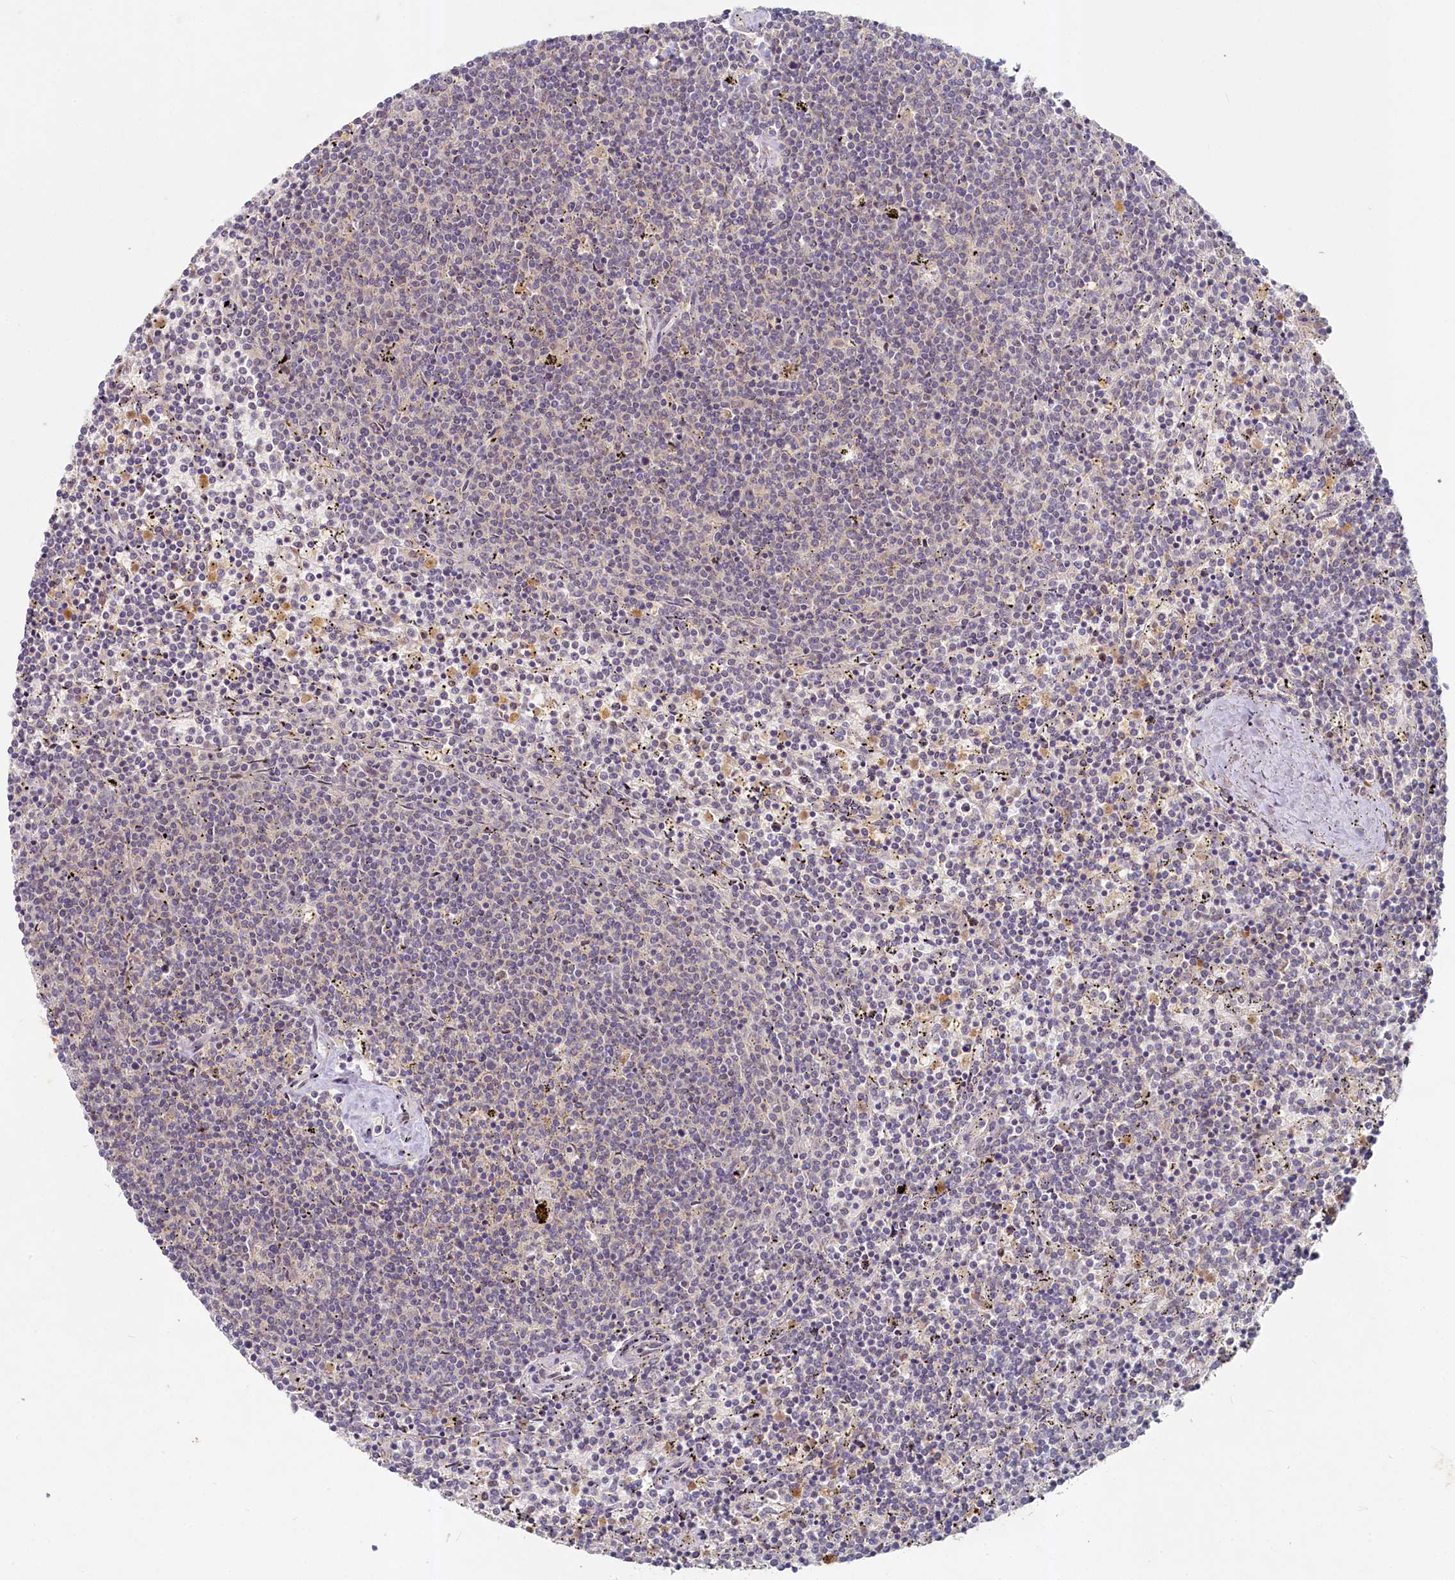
{"staining": {"intensity": "negative", "quantity": "none", "location": "none"}, "tissue": "lymphoma", "cell_type": "Tumor cells", "image_type": "cancer", "snomed": [{"axis": "morphology", "description": "Malignant lymphoma, non-Hodgkin's type, Low grade"}, {"axis": "topography", "description": "Spleen"}], "caption": "Micrograph shows no protein staining in tumor cells of lymphoma tissue.", "gene": "HERC3", "patient": {"sex": "female", "age": 50}}